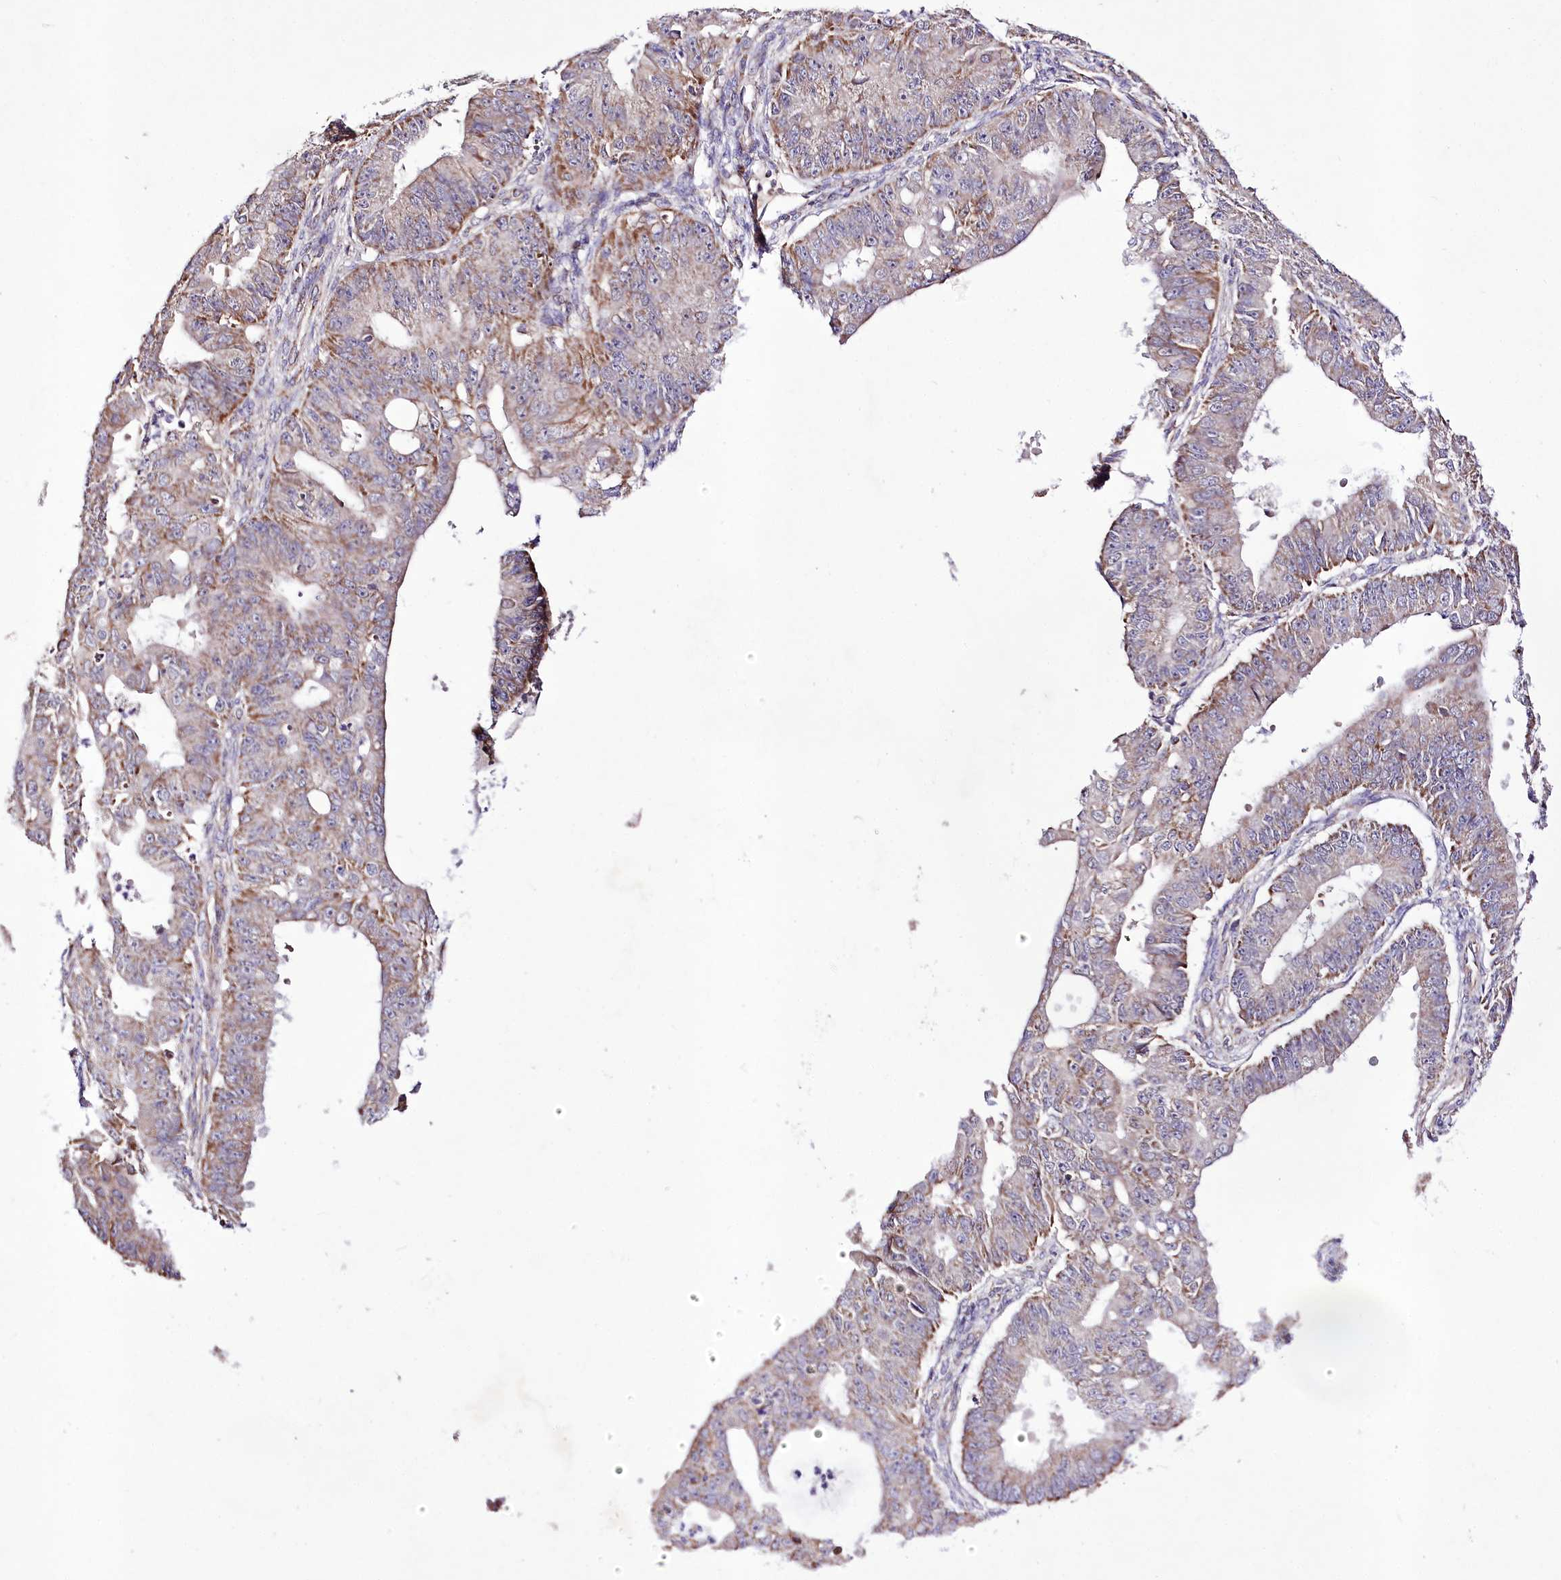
{"staining": {"intensity": "moderate", "quantity": "25%-75%", "location": "cytoplasmic/membranous"}, "tissue": "ovarian cancer", "cell_type": "Tumor cells", "image_type": "cancer", "snomed": [{"axis": "morphology", "description": "Carcinoma, endometroid"}, {"axis": "topography", "description": "Appendix"}, {"axis": "topography", "description": "Ovary"}], "caption": "Human ovarian cancer (endometroid carcinoma) stained for a protein (brown) reveals moderate cytoplasmic/membranous positive positivity in about 25%-75% of tumor cells.", "gene": "ATE1", "patient": {"sex": "female", "age": 42}}